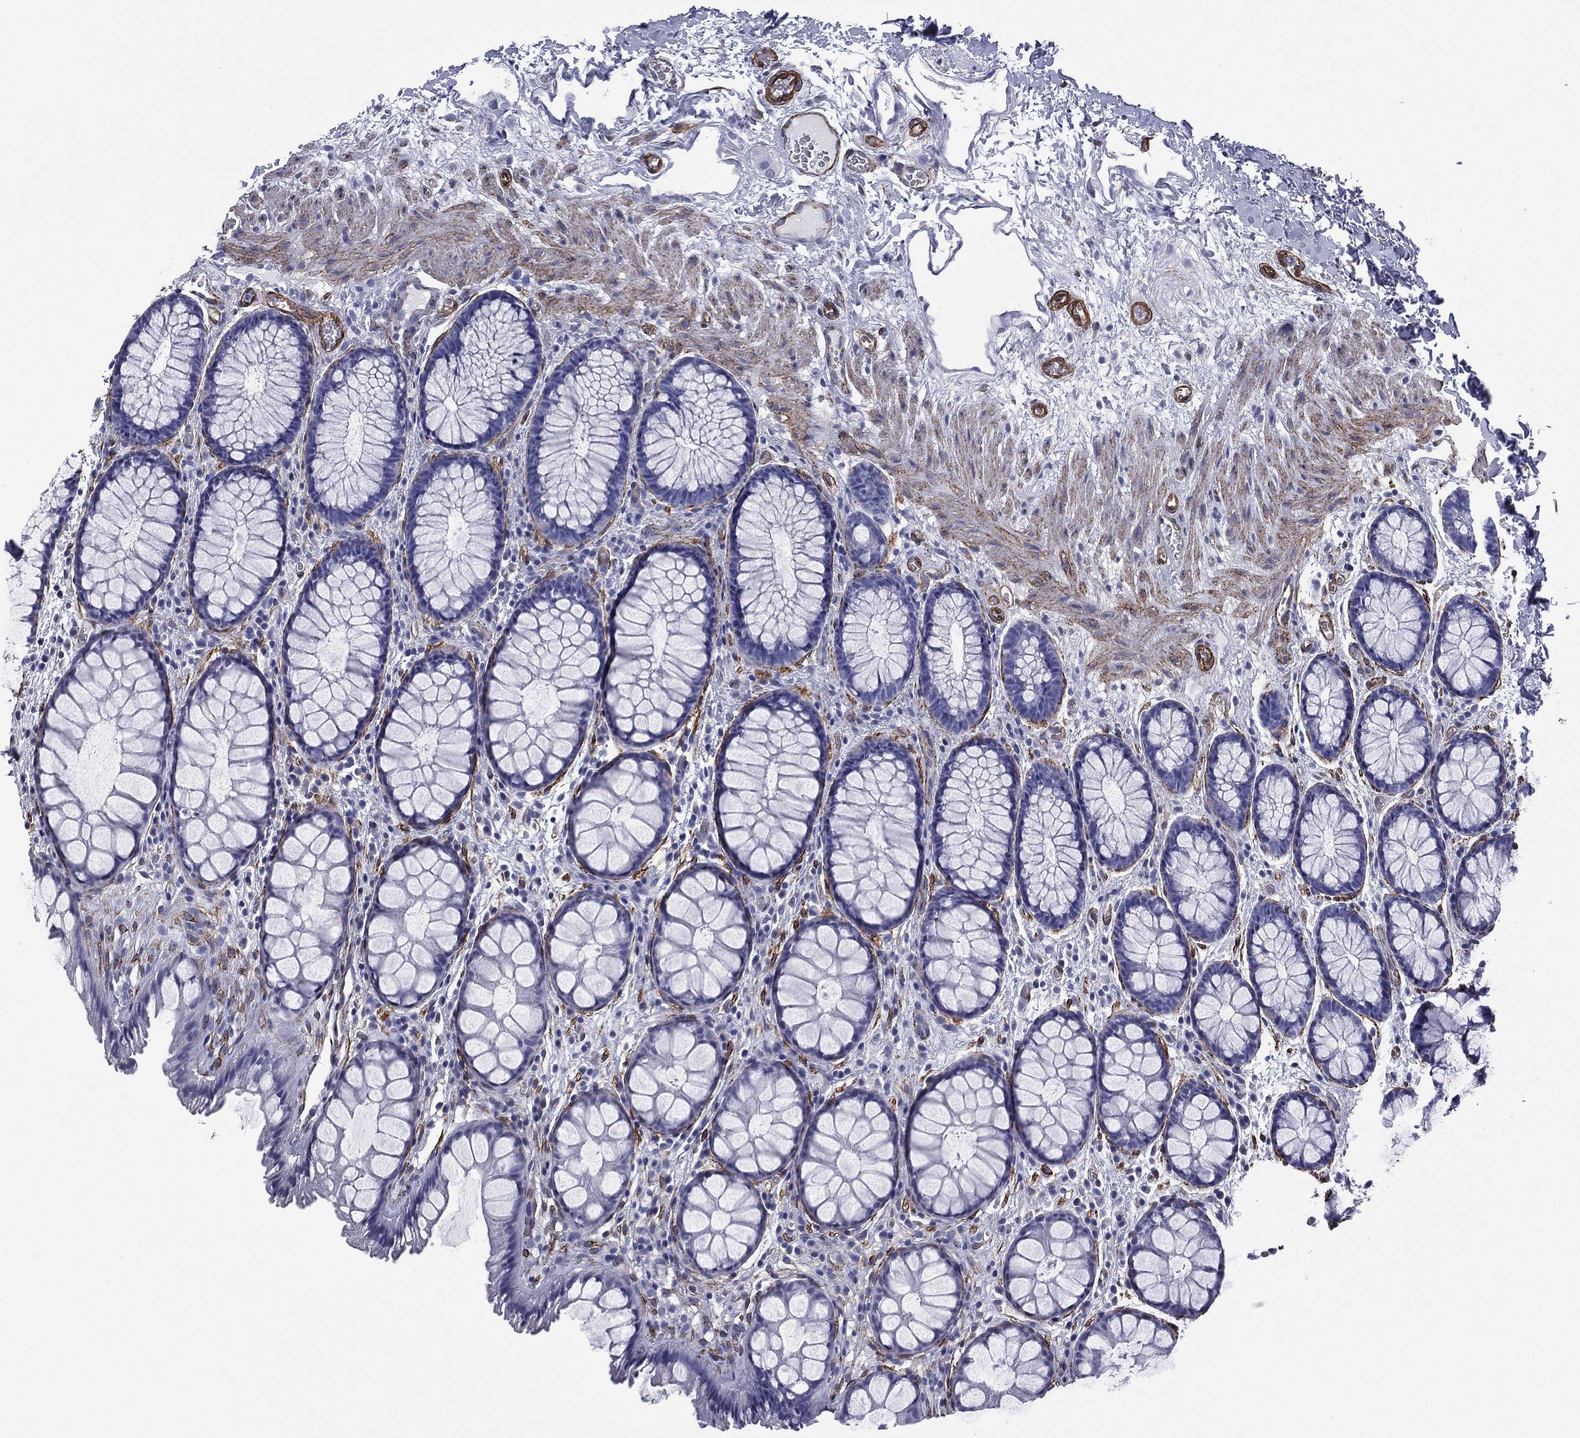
{"staining": {"intensity": "negative", "quantity": "none", "location": "none"}, "tissue": "rectum", "cell_type": "Glandular cells", "image_type": "normal", "snomed": [{"axis": "morphology", "description": "Normal tissue, NOS"}, {"axis": "topography", "description": "Rectum"}], "caption": "The immunohistochemistry photomicrograph has no significant staining in glandular cells of rectum.", "gene": "CAVIN3", "patient": {"sex": "female", "age": 62}}